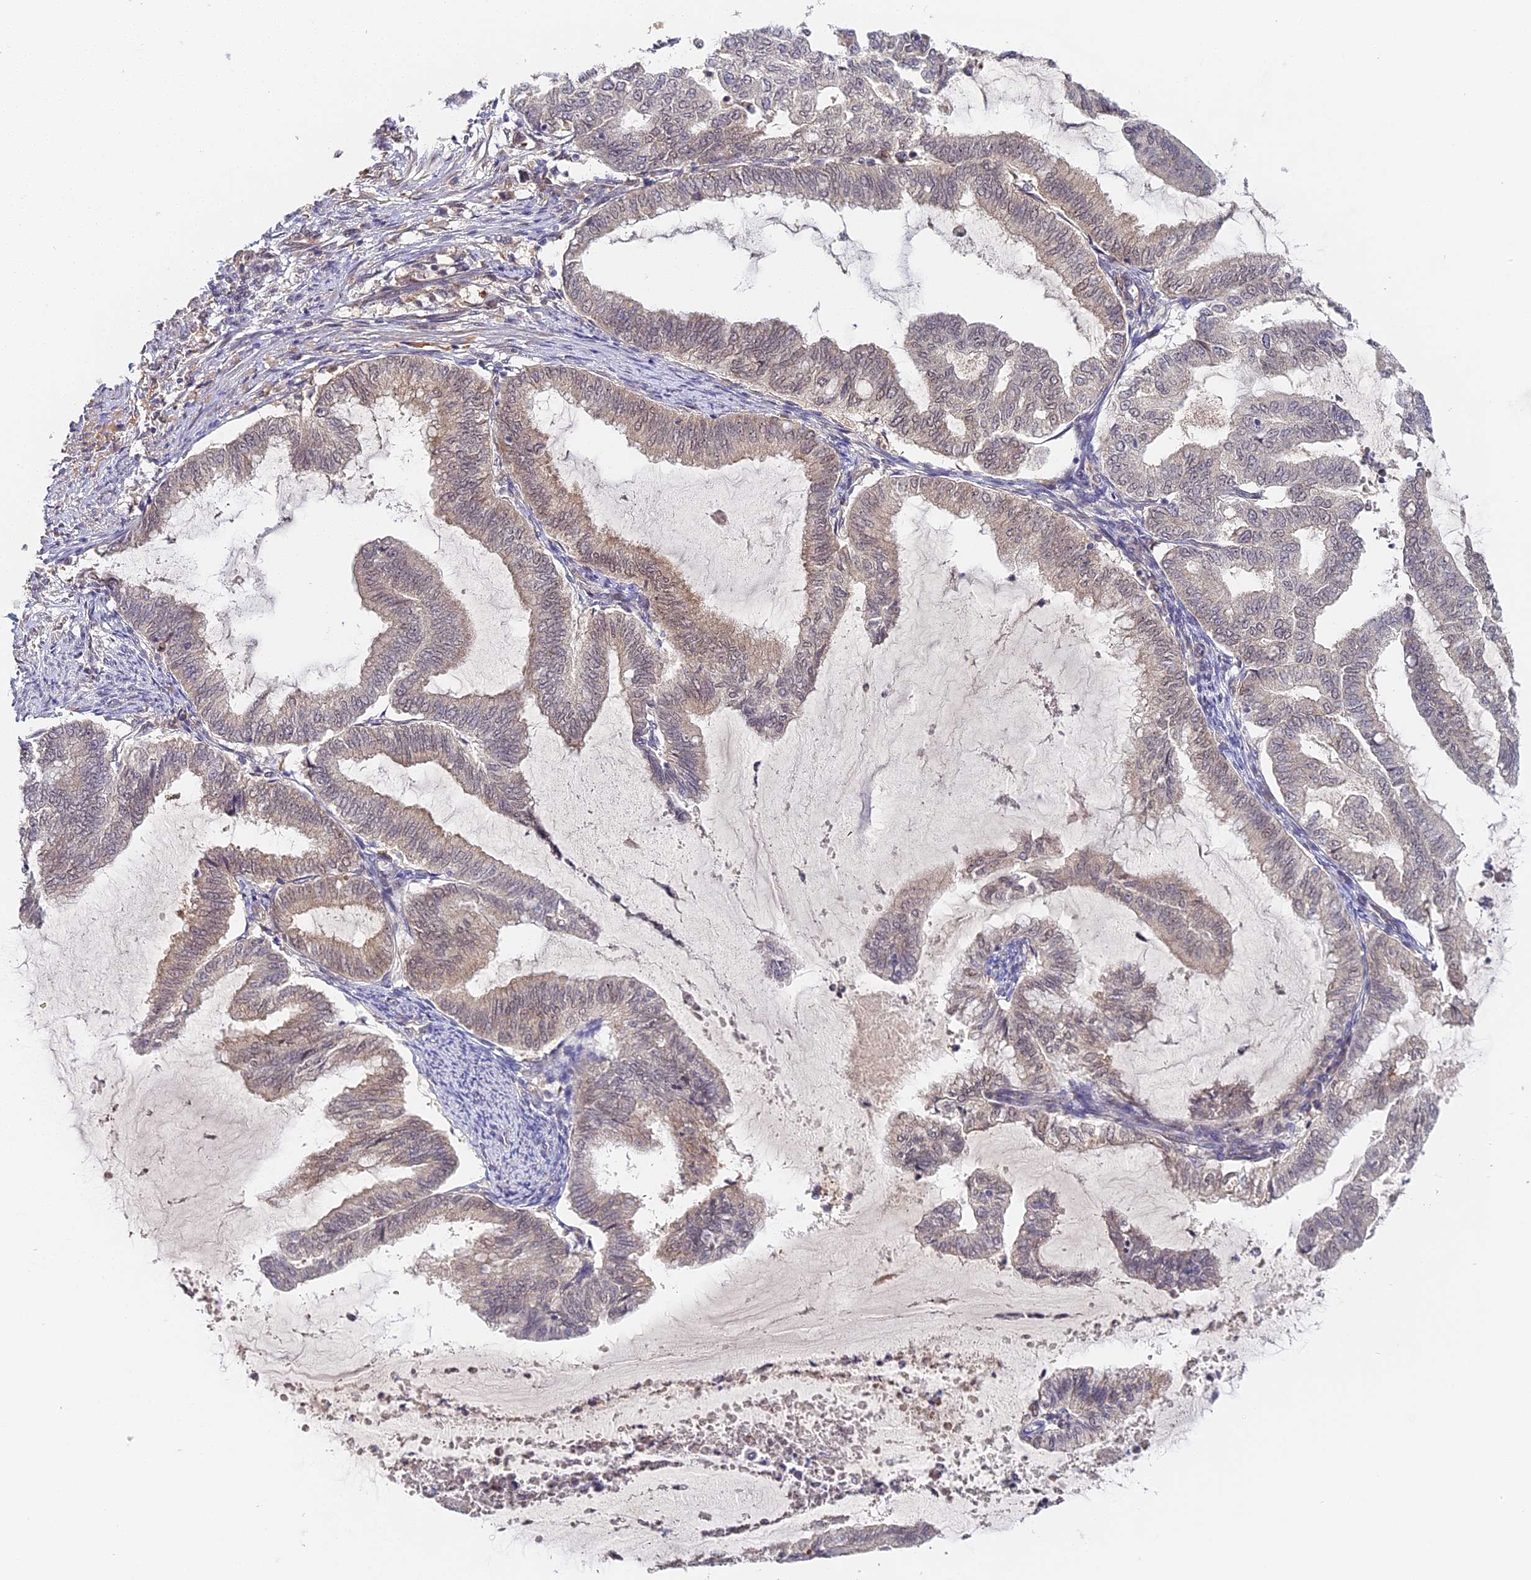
{"staining": {"intensity": "weak", "quantity": "<25%", "location": "nuclear"}, "tissue": "endometrial cancer", "cell_type": "Tumor cells", "image_type": "cancer", "snomed": [{"axis": "morphology", "description": "Adenocarcinoma, NOS"}, {"axis": "topography", "description": "Endometrium"}], "caption": "Immunohistochemistry histopathology image of human endometrial cancer stained for a protein (brown), which shows no staining in tumor cells.", "gene": "IMPACT", "patient": {"sex": "female", "age": 79}}